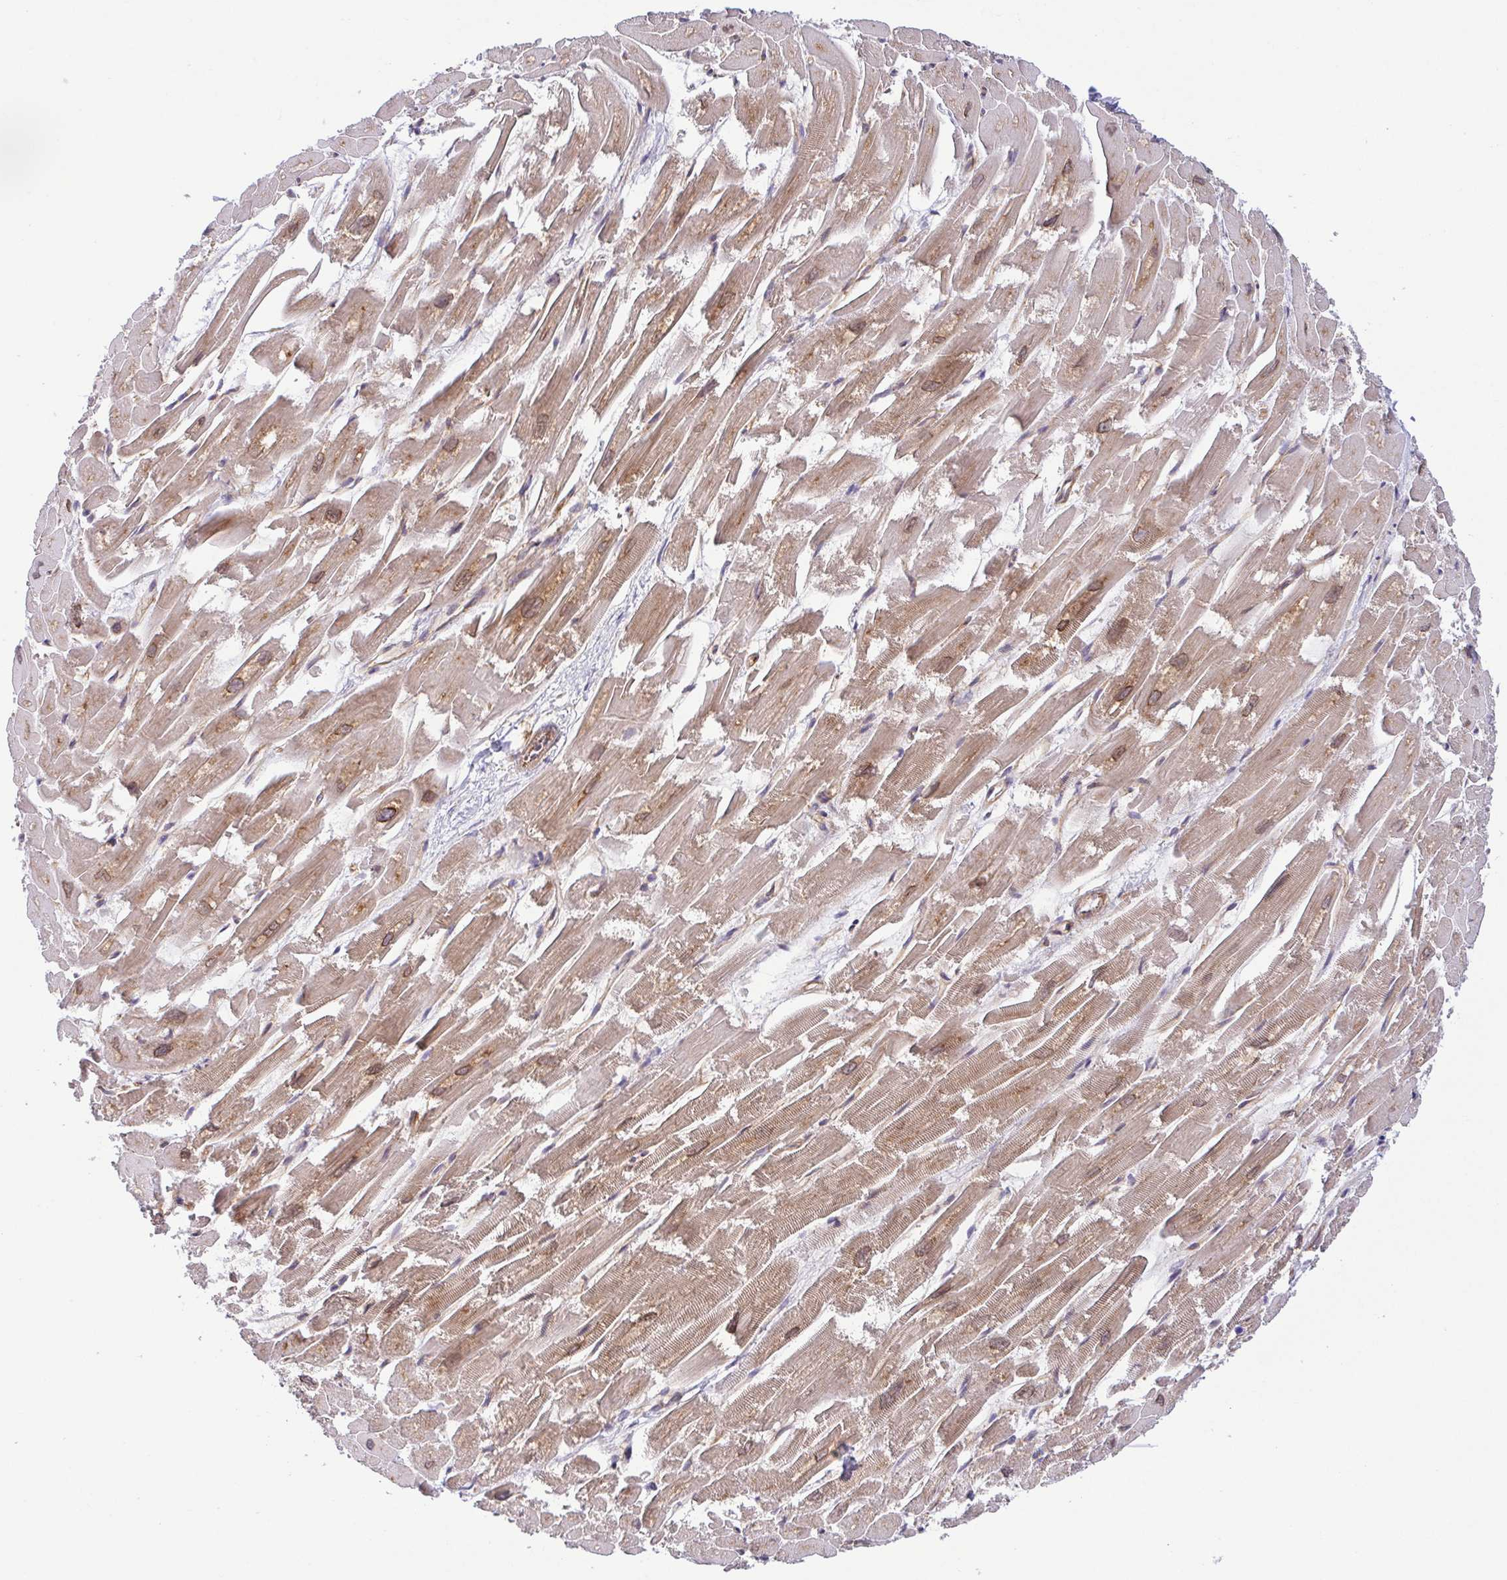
{"staining": {"intensity": "weak", "quantity": ">75%", "location": "cytoplasmic/membranous"}, "tissue": "heart muscle", "cell_type": "Cardiomyocytes", "image_type": "normal", "snomed": [{"axis": "morphology", "description": "Normal tissue, NOS"}, {"axis": "topography", "description": "Heart"}], "caption": "Approximately >75% of cardiomyocytes in normal heart muscle demonstrate weak cytoplasmic/membranous protein positivity as visualized by brown immunohistochemical staining.", "gene": "KIF5B", "patient": {"sex": "male", "age": 54}}